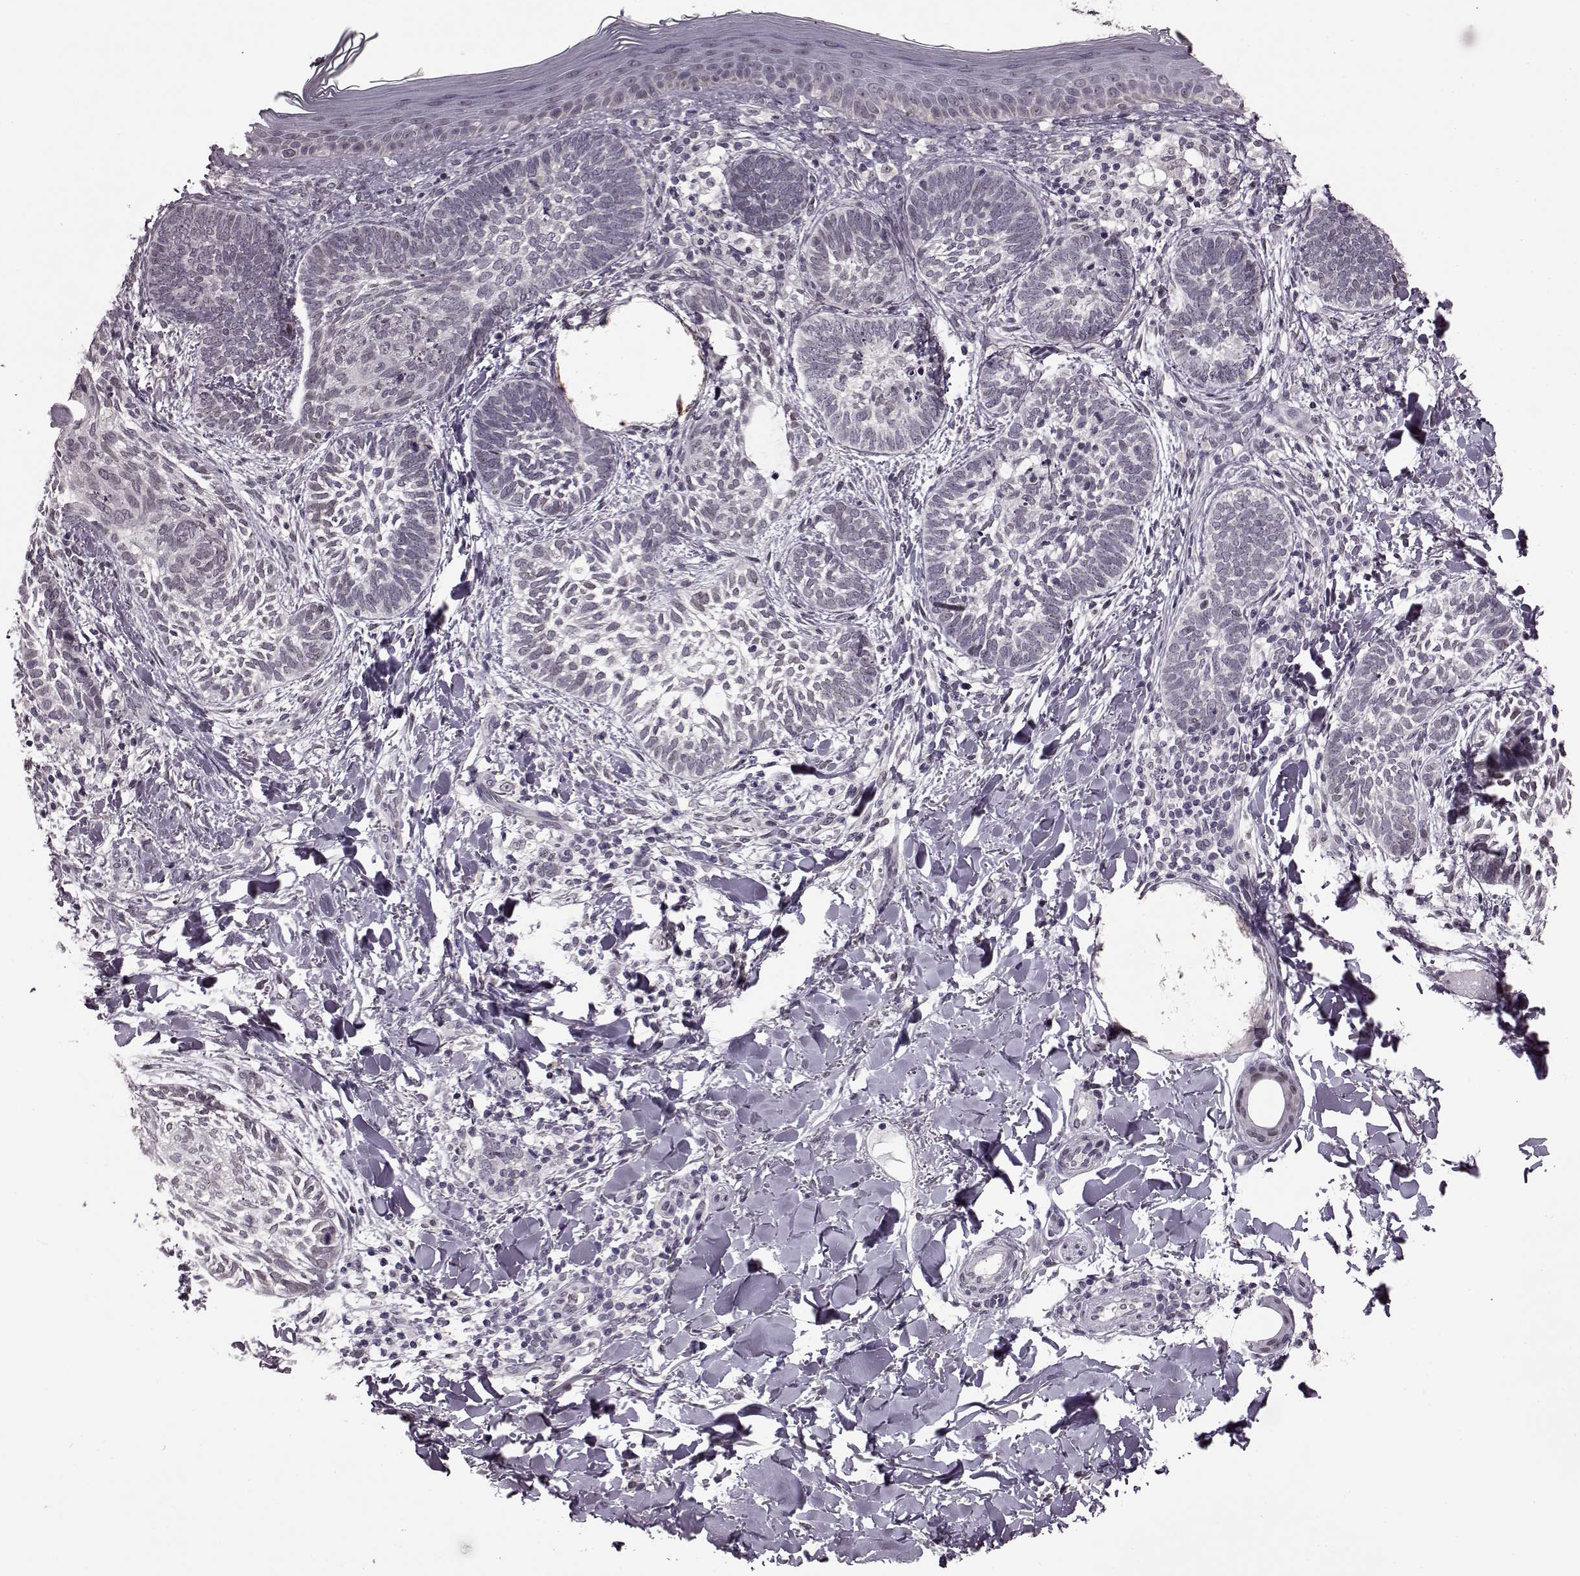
{"staining": {"intensity": "negative", "quantity": "none", "location": "none"}, "tissue": "skin cancer", "cell_type": "Tumor cells", "image_type": "cancer", "snomed": [{"axis": "morphology", "description": "Normal tissue, NOS"}, {"axis": "morphology", "description": "Basal cell carcinoma"}, {"axis": "topography", "description": "Skin"}], "caption": "An immunohistochemistry (IHC) photomicrograph of basal cell carcinoma (skin) is shown. There is no staining in tumor cells of basal cell carcinoma (skin). (Brightfield microscopy of DAB immunohistochemistry (IHC) at high magnification).", "gene": "STX1B", "patient": {"sex": "male", "age": 46}}